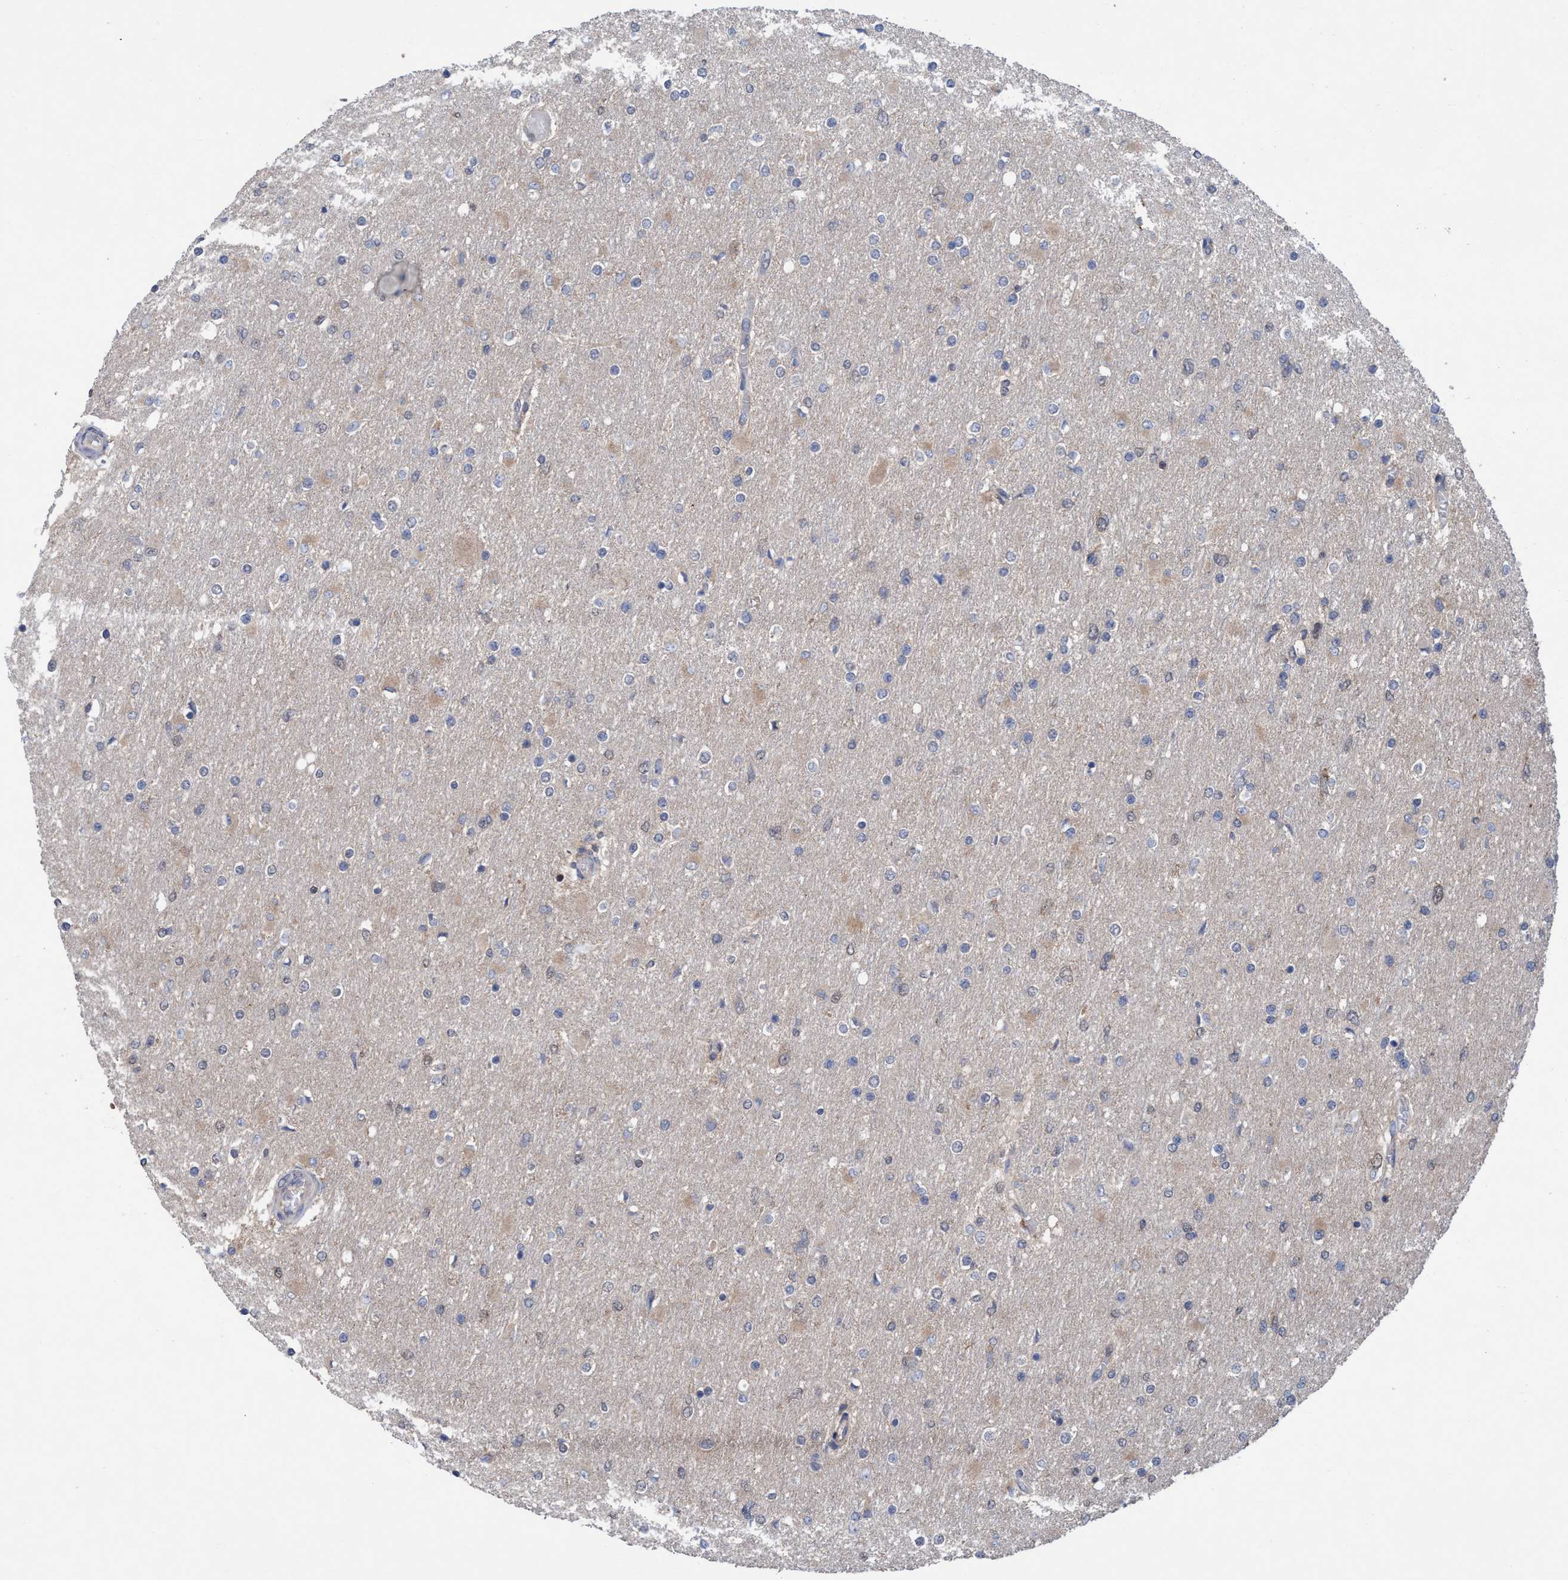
{"staining": {"intensity": "negative", "quantity": "none", "location": "none"}, "tissue": "glioma", "cell_type": "Tumor cells", "image_type": "cancer", "snomed": [{"axis": "morphology", "description": "Glioma, malignant, High grade"}, {"axis": "topography", "description": "Cerebral cortex"}], "caption": "The immunohistochemistry (IHC) micrograph has no significant positivity in tumor cells of high-grade glioma (malignant) tissue.", "gene": "GLOD4", "patient": {"sex": "female", "age": 36}}